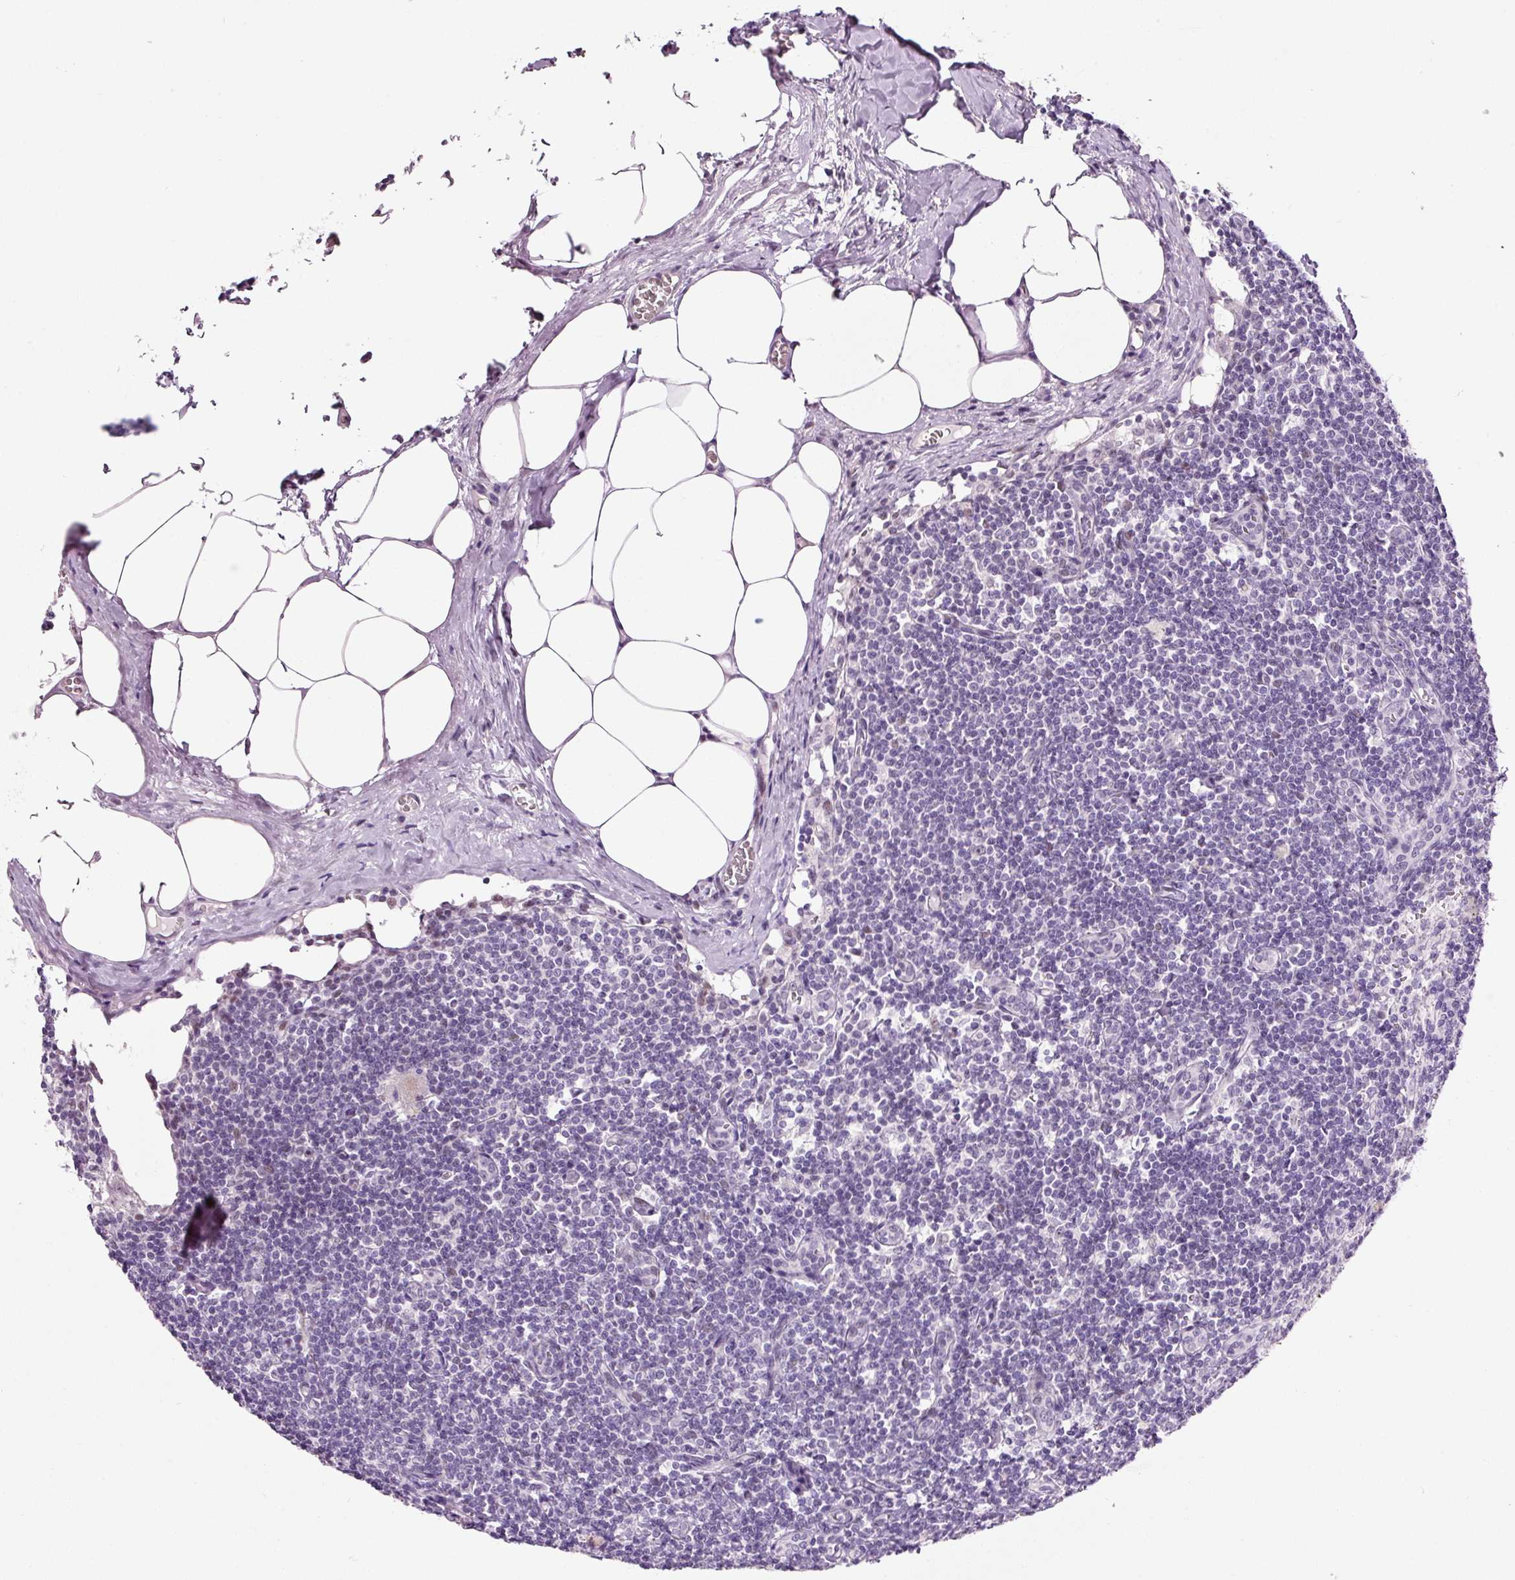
{"staining": {"intensity": "negative", "quantity": "none", "location": "none"}, "tissue": "lymph node", "cell_type": "Germinal center cells", "image_type": "normal", "snomed": [{"axis": "morphology", "description": "Normal tissue, NOS"}, {"axis": "topography", "description": "Lymph node"}], "caption": "Human lymph node stained for a protein using immunohistochemistry displays no staining in germinal center cells.", "gene": "ANKRD20A1", "patient": {"sex": "female", "age": 59}}